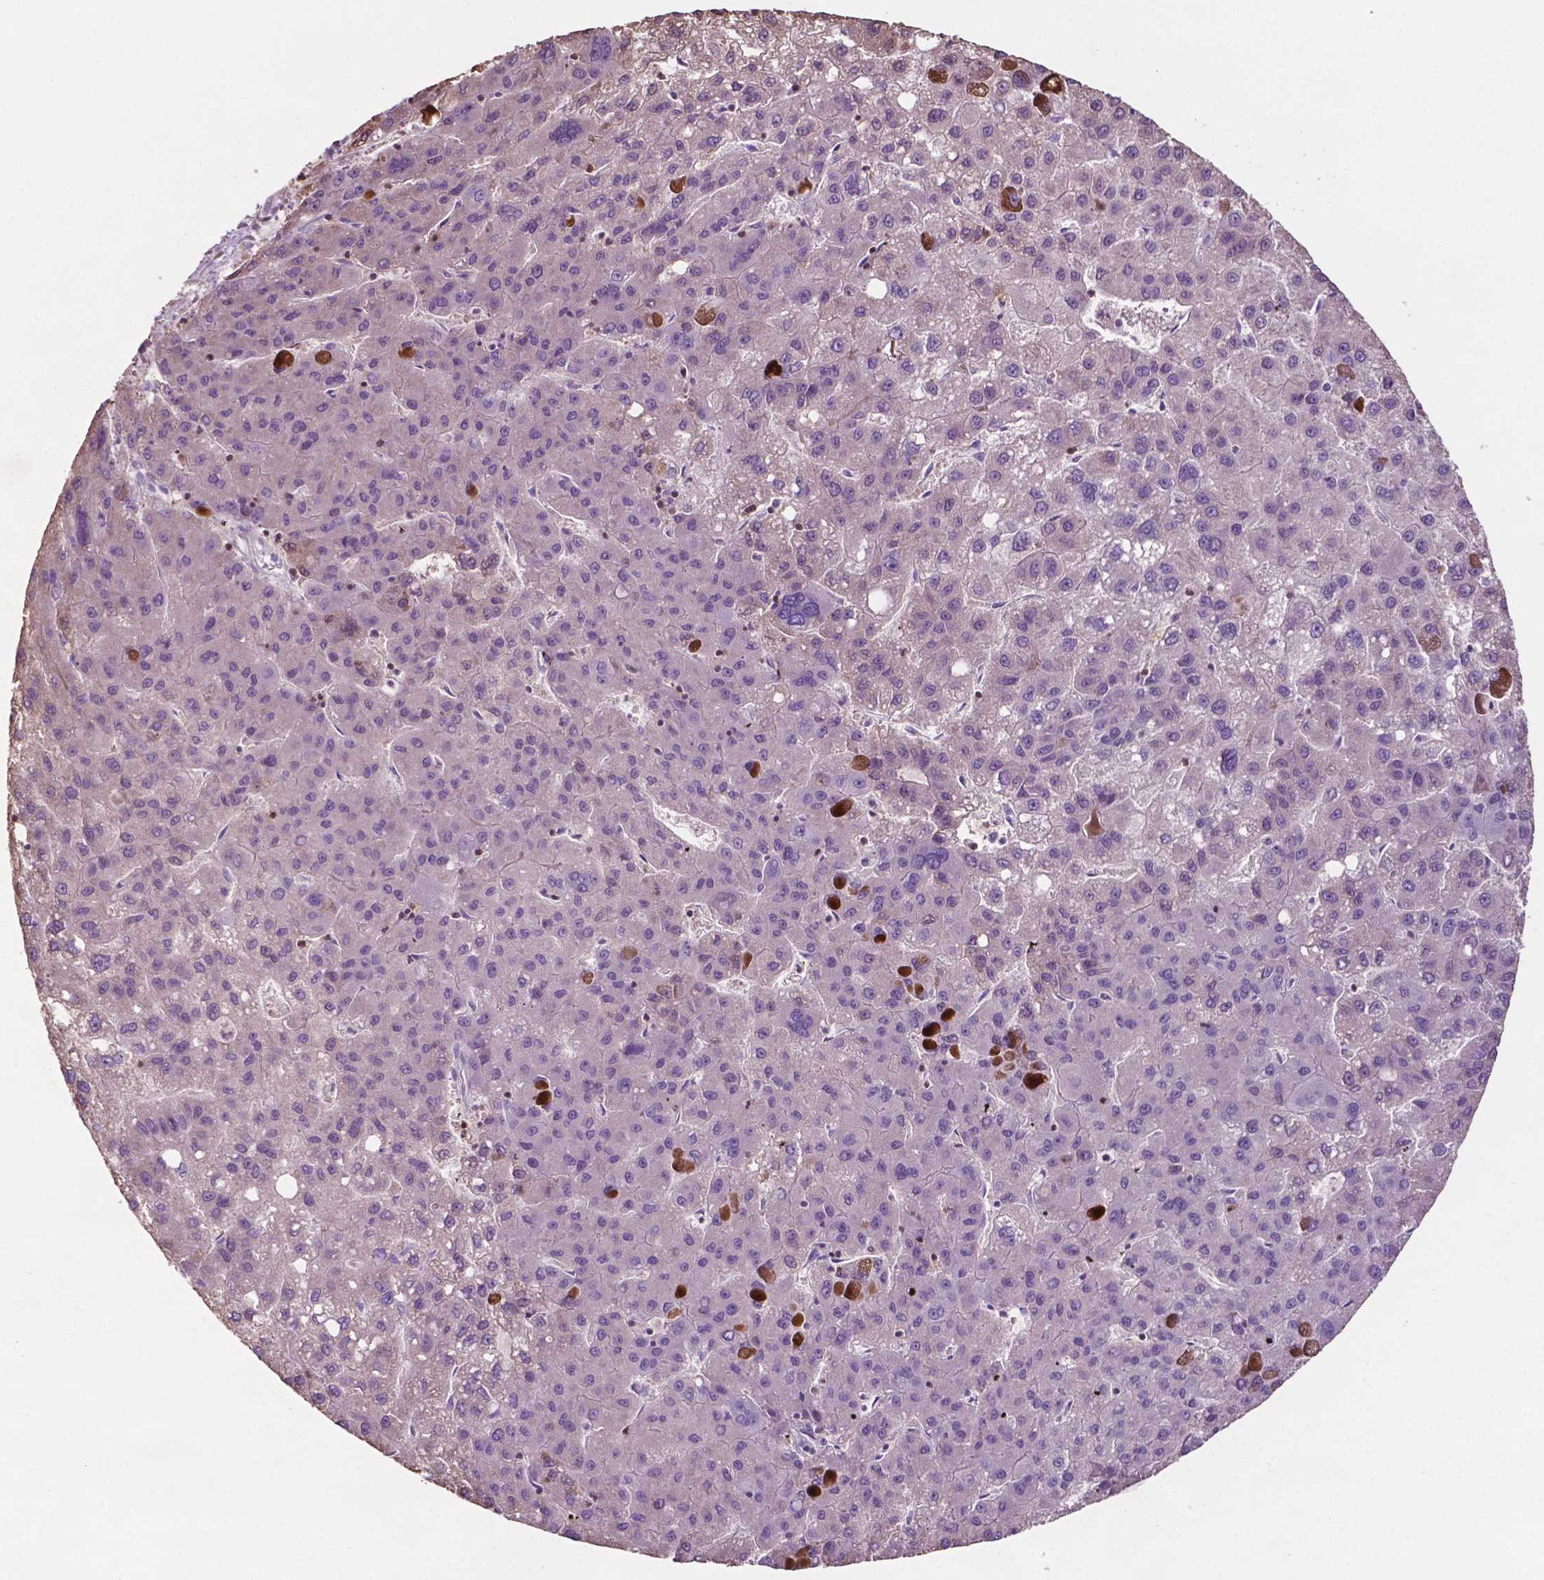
{"staining": {"intensity": "negative", "quantity": "none", "location": "none"}, "tissue": "liver cancer", "cell_type": "Tumor cells", "image_type": "cancer", "snomed": [{"axis": "morphology", "description": "Carcinoma, Hepatocellular, NOS"}, {"axis": "topography", "description": "Liver"}], "caption": "Immunohistochemistry micrograph of neoplastic tissue: liver cancer (hepatocellular carcinoma) stained with DAB (3,3'-diaminobenzidine) reveals no significant protein positivity in tumor cells. Nuclei are stained in blue.", "gene": "TBC1D10C", "patient": {"sex": "female", "age": 82}}